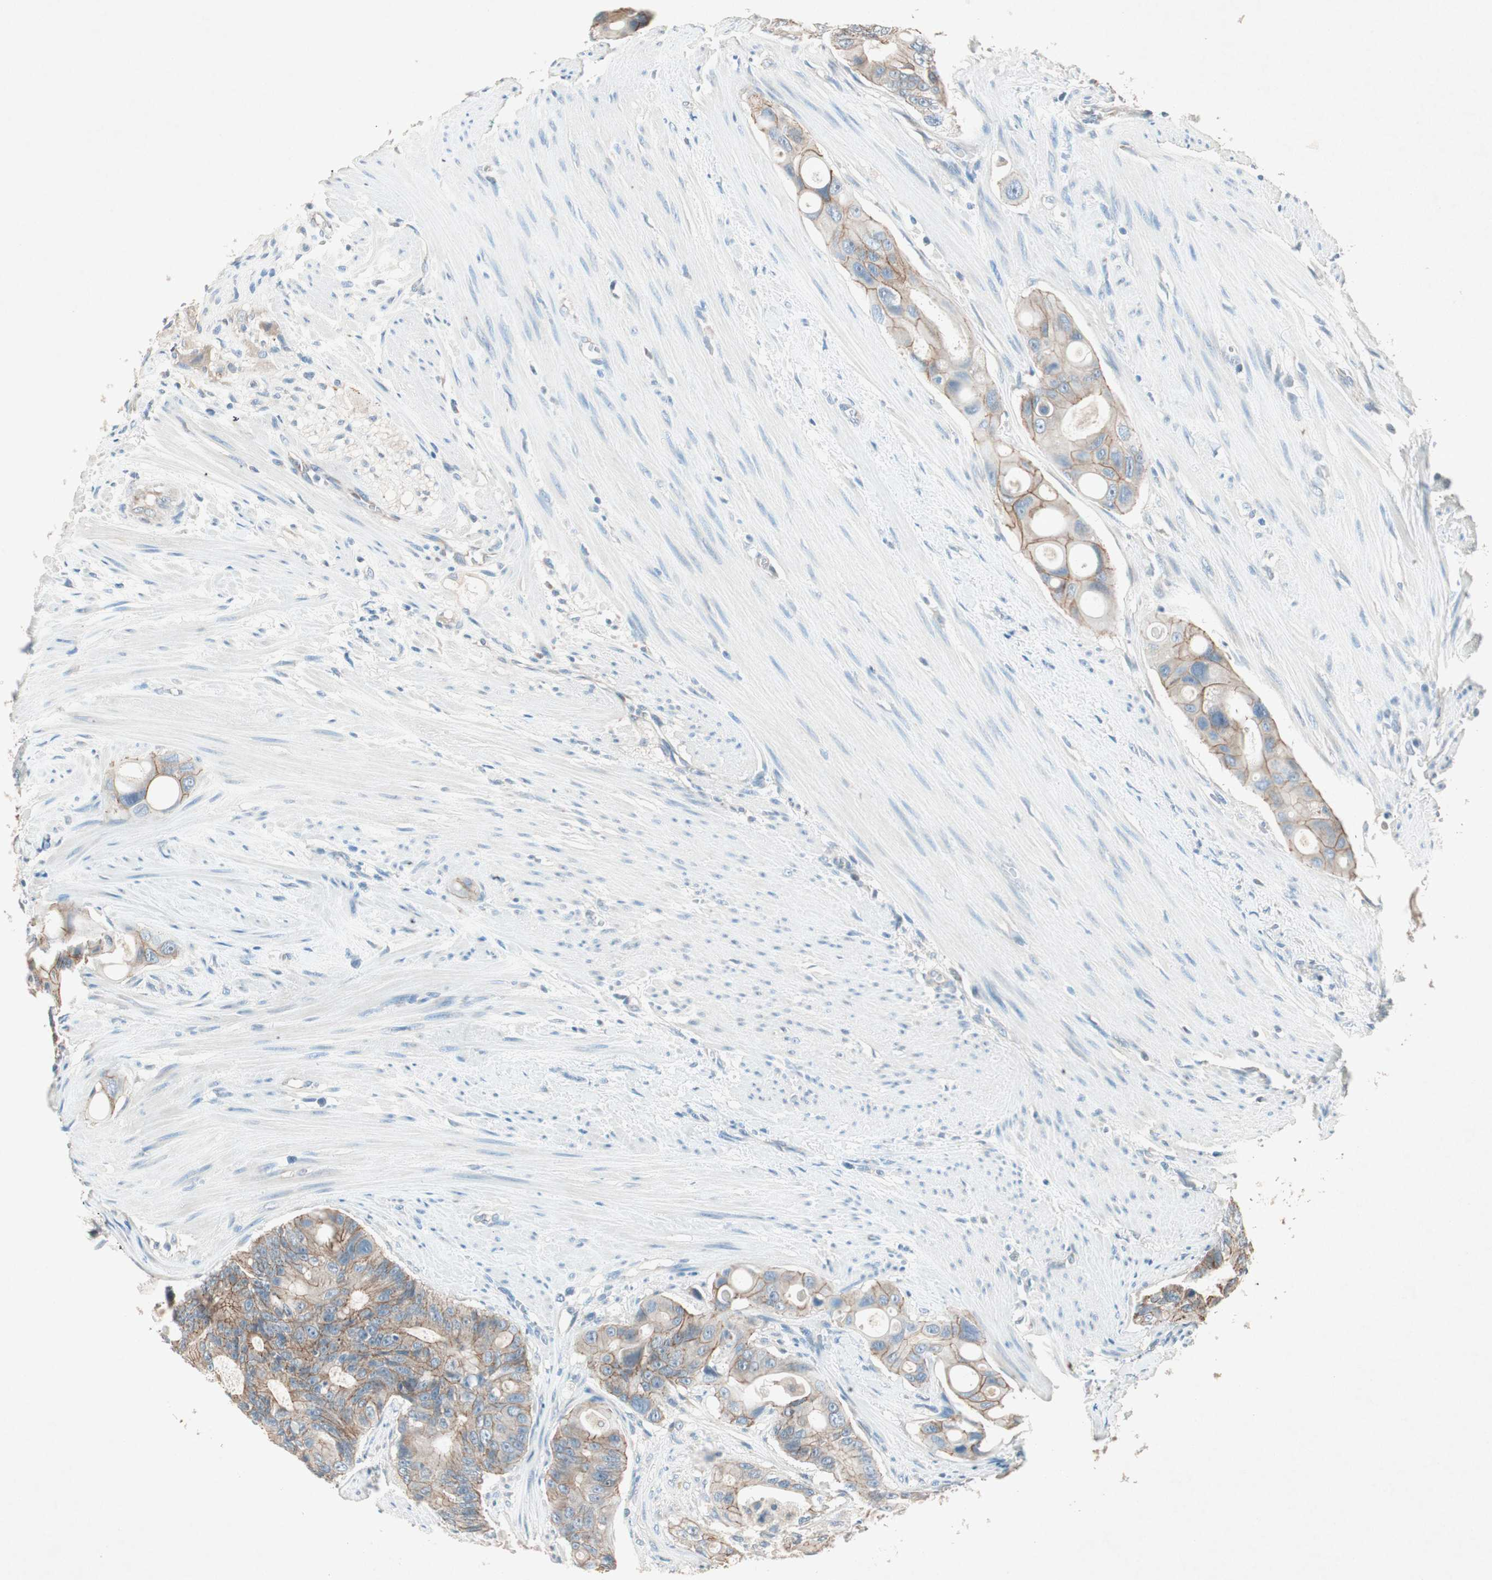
{"staining": {"intensity": "moderate", "quantity": ">75%", "location": "cytoplasmic/membranous"}, "tissue": "colorectal cancer", "cell_type": "Tumor cells", "image_type": "cancer", "snomed": [{"axis": "morphology", "description": "Adenocarcinoma, NOS"}, {"axis": "topography", "description": "Colon"}], "caption": "Moderate cytoplasmic/membranous expression is identified in about >75% of tumor cells in colorectal cancer. The protein of interest is stained brown, and the nuclei are stained in blue (DAB (3,3'-diaminobenzidine) IHC with brightfield microscopy, high magnification).", "gene": "NKAIN1", "patient": {"sex": "female", "age": 57}}